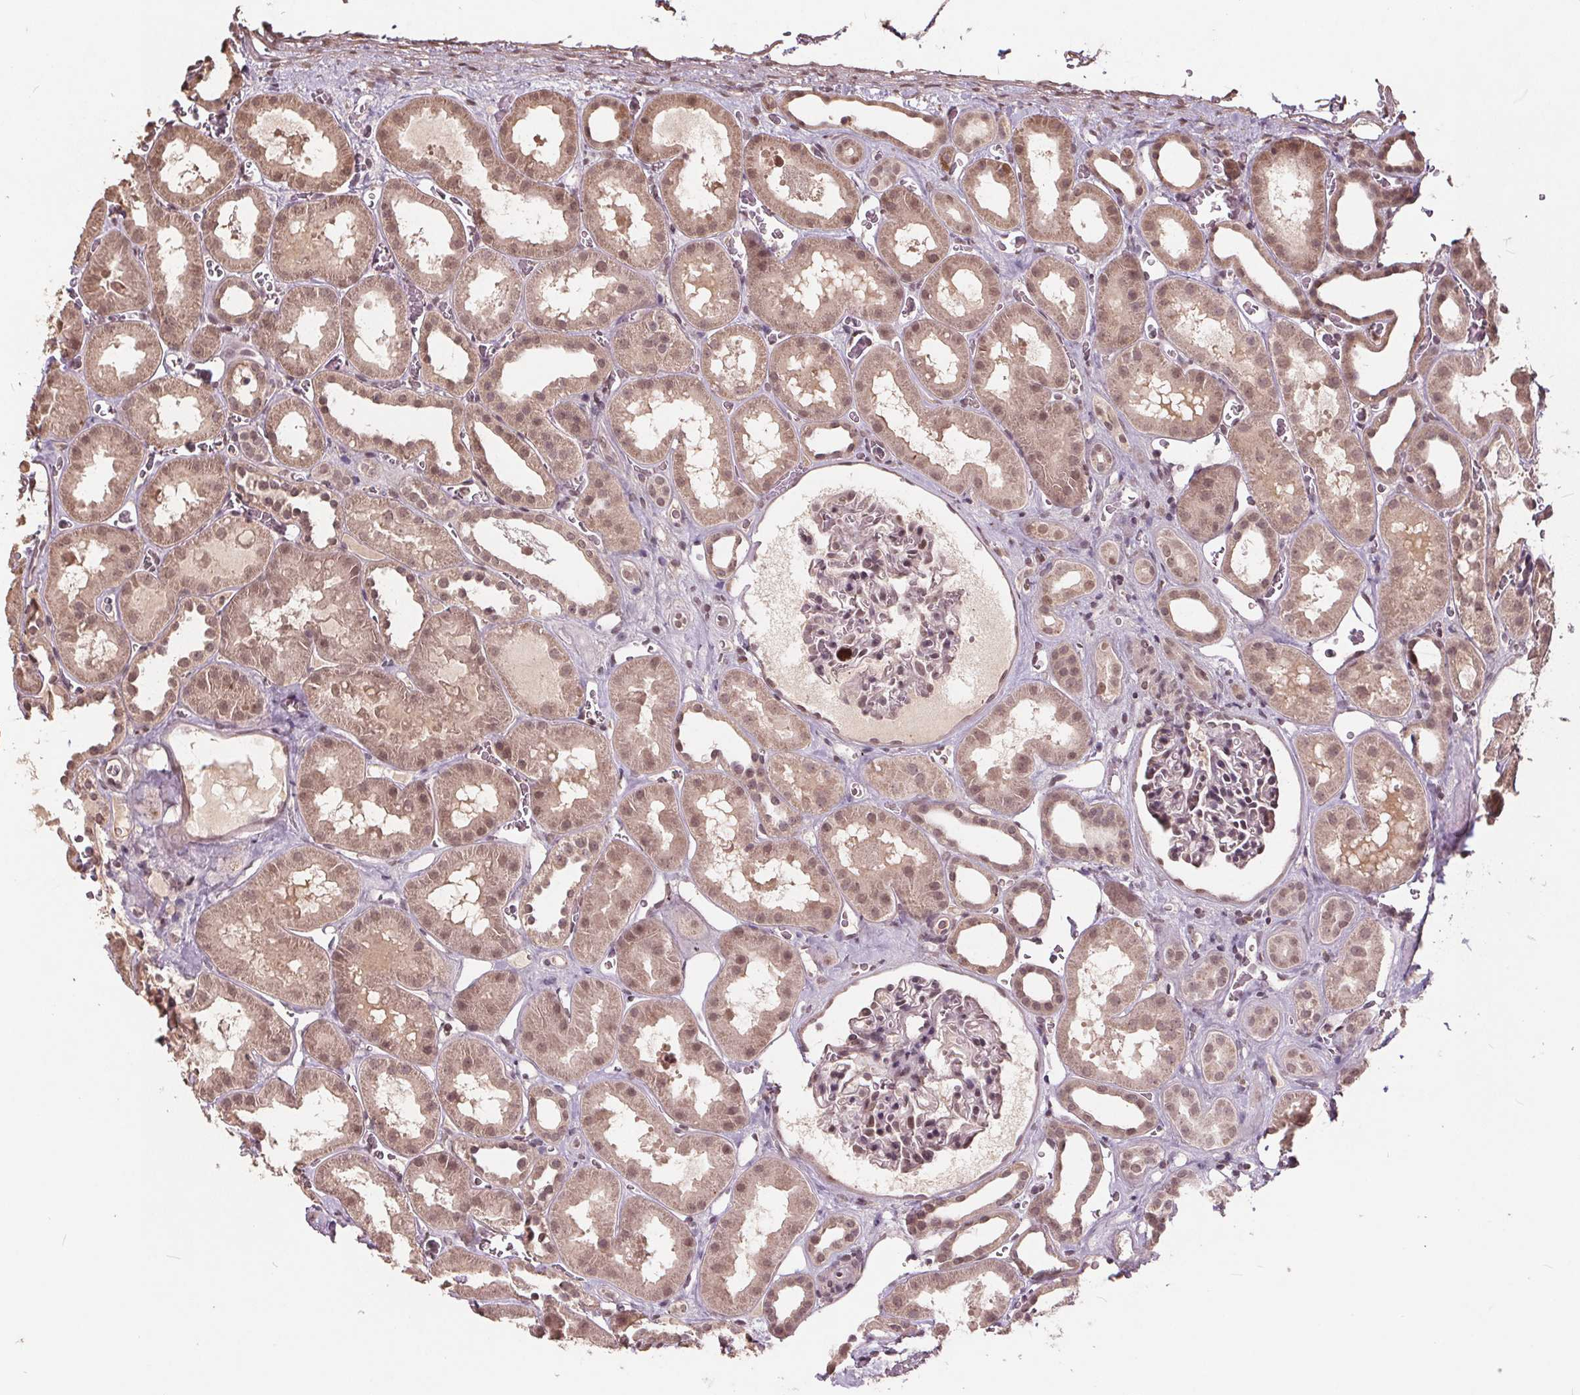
{"staining": {"intensity": "moderate", "quantity": "<25%", "location": "nuclear"}, "tissue": "kidney", "cell_type": "Cells in glomeruli", "image_type": "normal", "snomed": [{"axis": "morphology", "description": "Normal tissue, NOS"}, {"axis": "topography", "description": "Kidney"}], "caption": "Kidney was stained to show a protein in brown. There is low levels of moderate nuclear expression in approximately <25% of cells in glomeruli. The staining was performed using DAB (3,3'-diaminobenzidine) to visualize the protein expression in brown, while the nuclei were stained in blue with hematoxylin (Magnification: 20x).", "gene": "DNMT3B", "patient": {"sex": "female", "age": 41}}